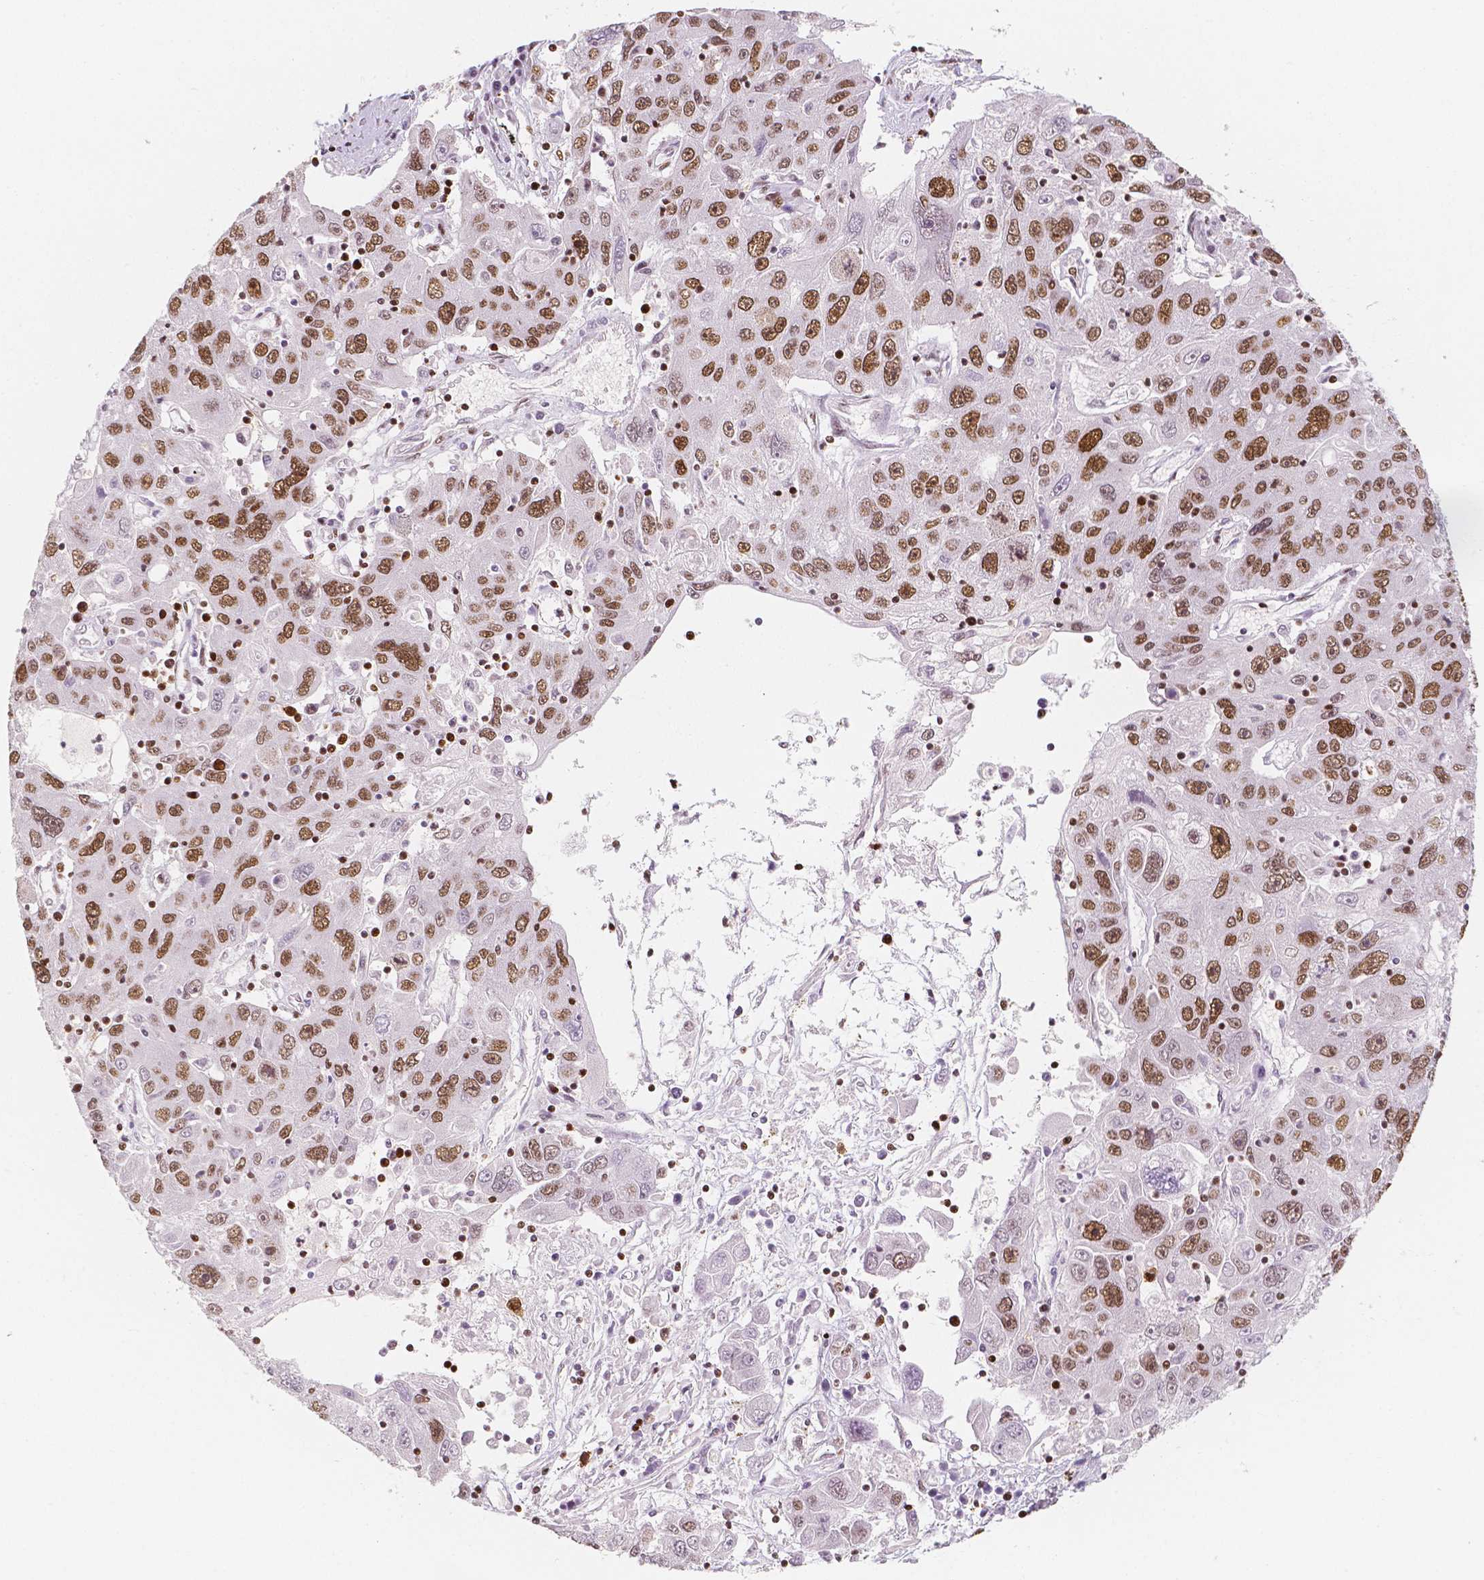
{"staining": {"intensity": "moderate", "quantity": ">75%", "location": "nuclear"}, "tissue": "stomach cancer", "cell_type": "Tumor cells", "image_type": "cancer", "snomed": [{"axis": "morphology", "description": "Adenocarcinoma, NOS"}, {"axis": "topography", "description": "Stomach"}], "caption": "This image reveals stomach cancer (adenocarcinoma) stained with immunohistochemistry (IHC) to label a protein in brown. The nuclear of tumor cells show moderate positivity for the protein. Nuclei are counter-stained blue.", "gene": "HDAC1", "patient": {"sex": "male", "age": 56}}